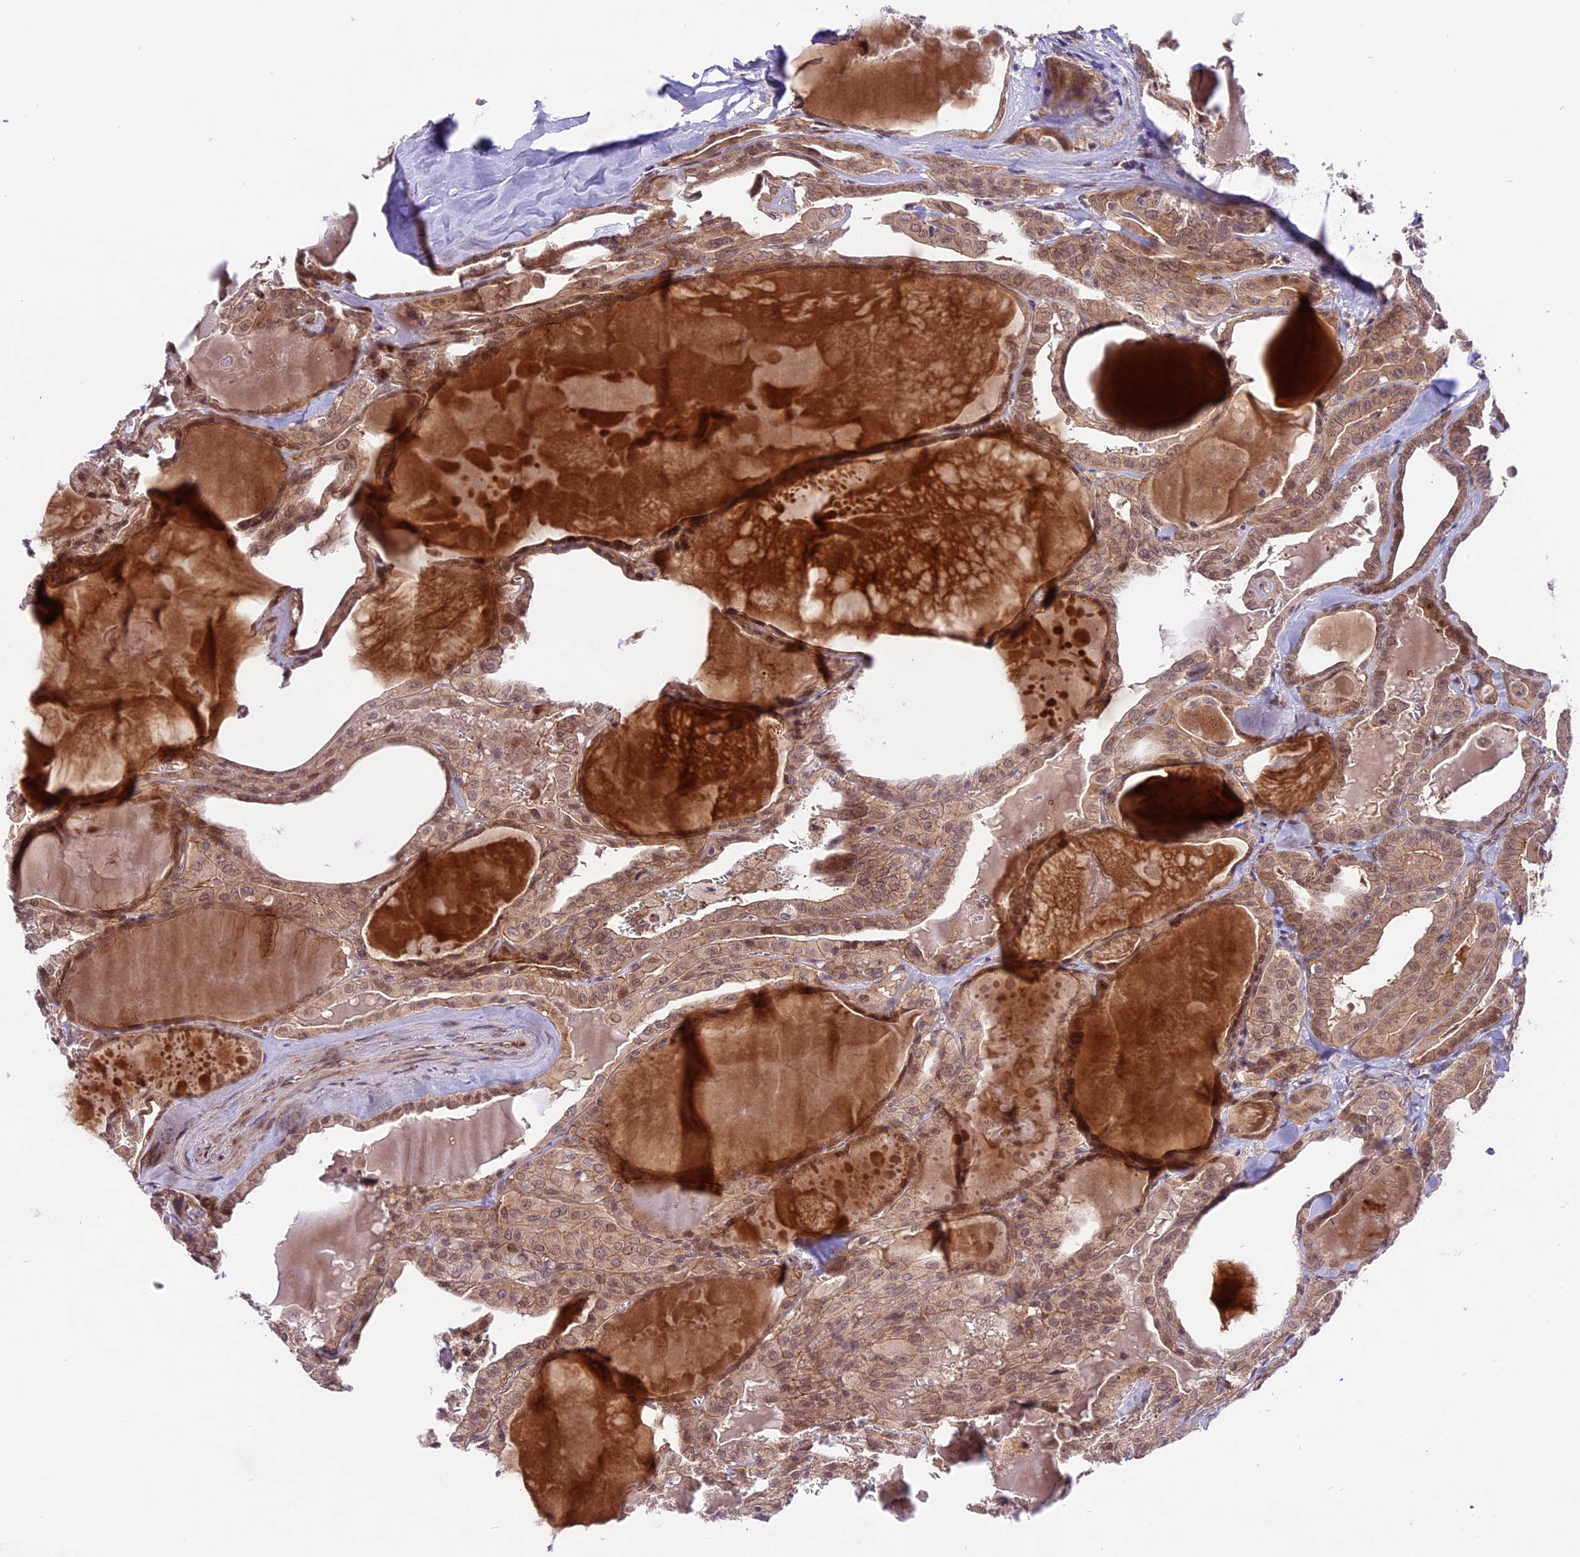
{"staining": {"intensity": "weak", "quantity": ">75%", "location": "cytoplasmic/membranous,nuclear"}, "tissue": "thyroid cancer", "cell_type": "Tumor cells", "image_type": "cancer", "snomed": [{"axis": "morphology", "description": "Papillary adenocarcinoma, NOS"}, {"axis": "topography", "description": "Thyroid gland"}], "caption": "Weak cytoplasmic/membranous and nuclear protein positivity is appreciated in approximately >75% of tumor cells in thyroid papillary adenocarcinoma.", "gene": "SPRED1", "patient": {"sex": "male", "age": 52}}